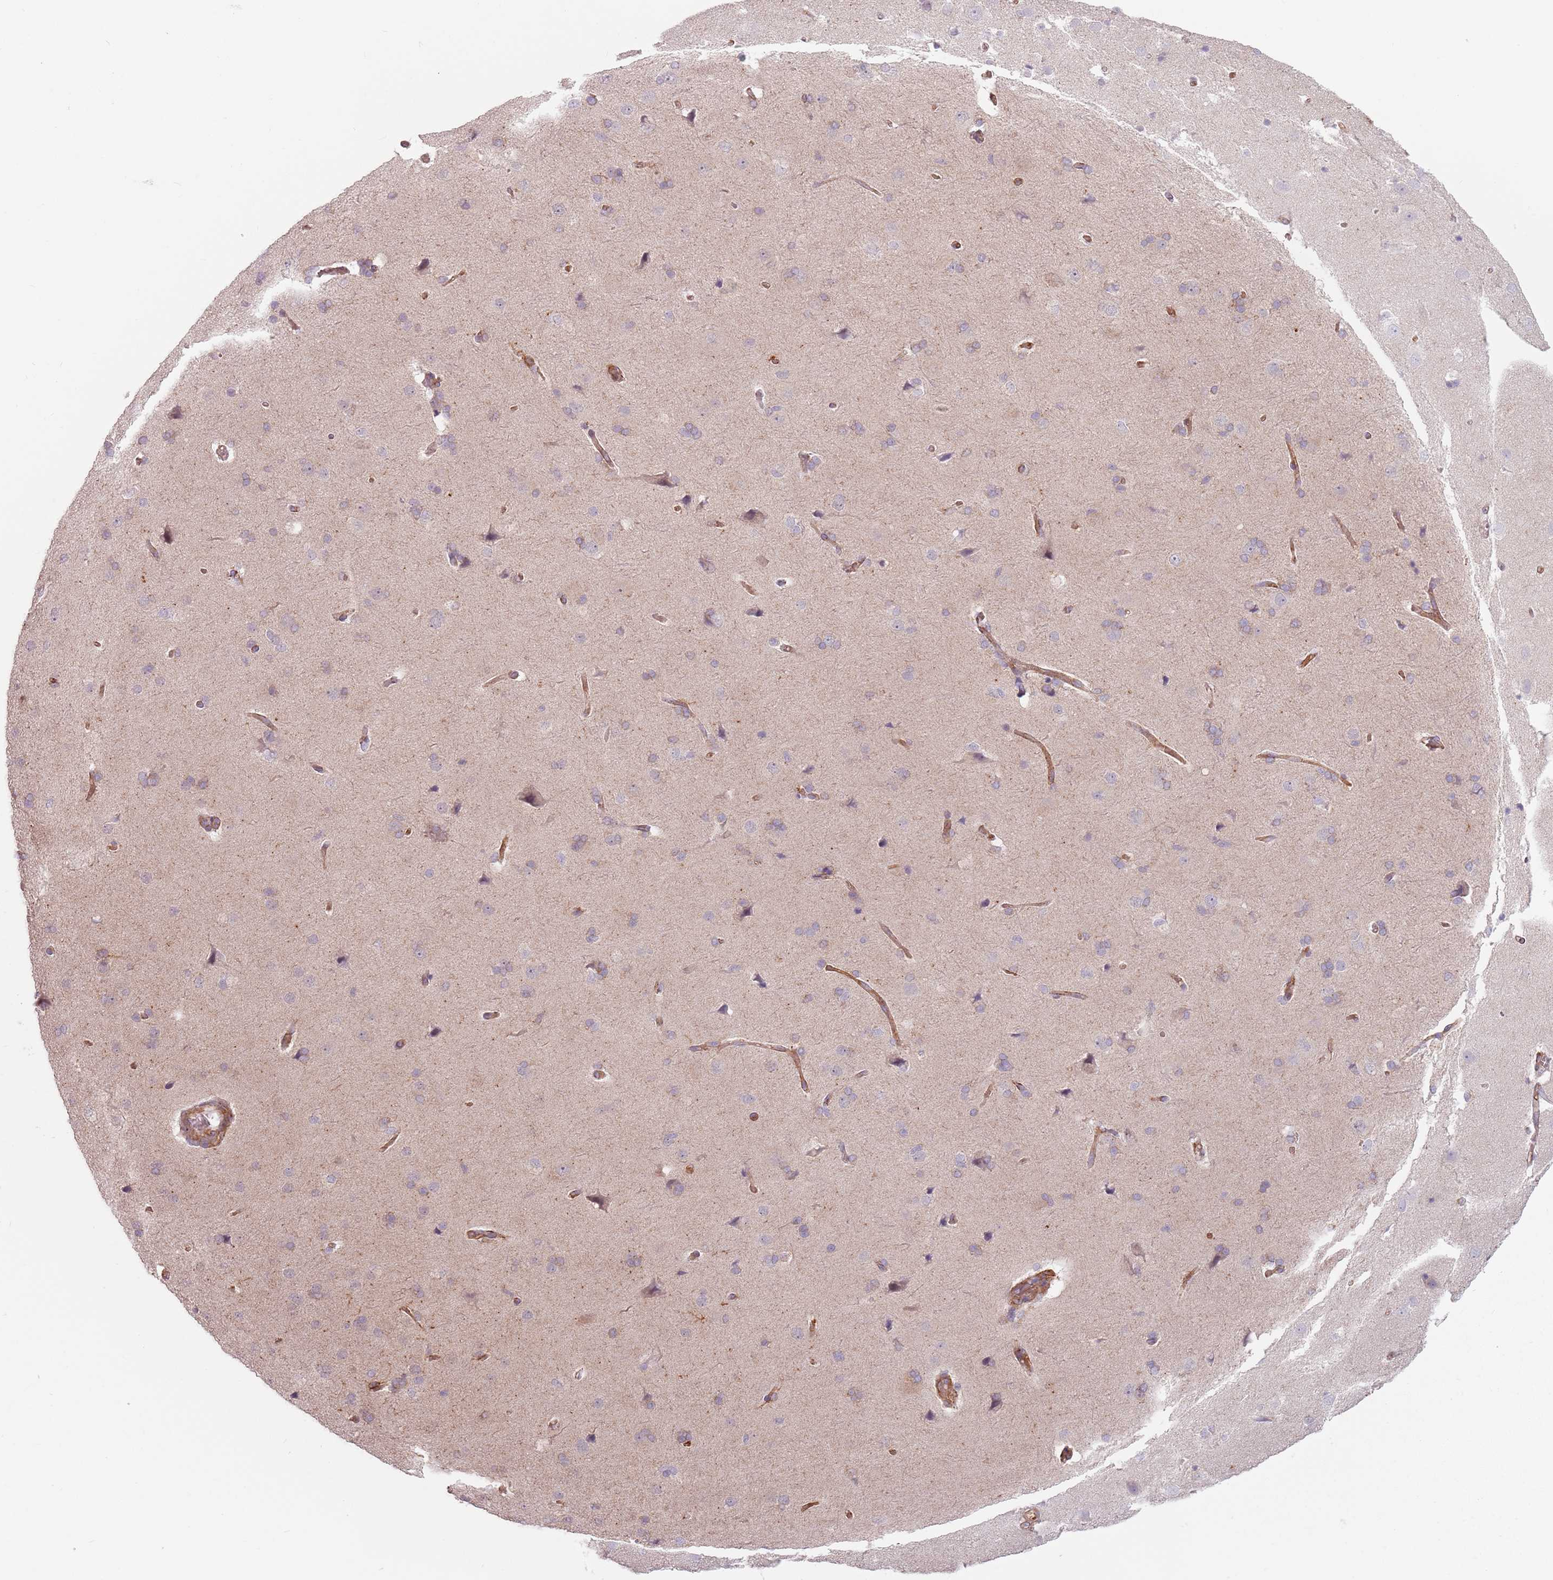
{"staining": {"intensity": "moderate", "quantity": ">75%", "location": "cytoplasmic/membranous"}, "tissue": "cerebral cortex", "cell_type": "Endothelial cells", "image_type": "normal", "snomed": [{"axis": "morphology", "description": "Normal tissue, NOS"}, {"axis": "topography", "description": "Cerebral cortex"}], "caption": "IHC histopathology image of unremarkable human cerebral cortex stained for a protein (brown), which reveals medium levels of moderate cytoplasmic/membranous expression in approximately >75% of endothelial cells.", "gene": "TPD52L2", "patient": {"sex": "male", "age": 62}}